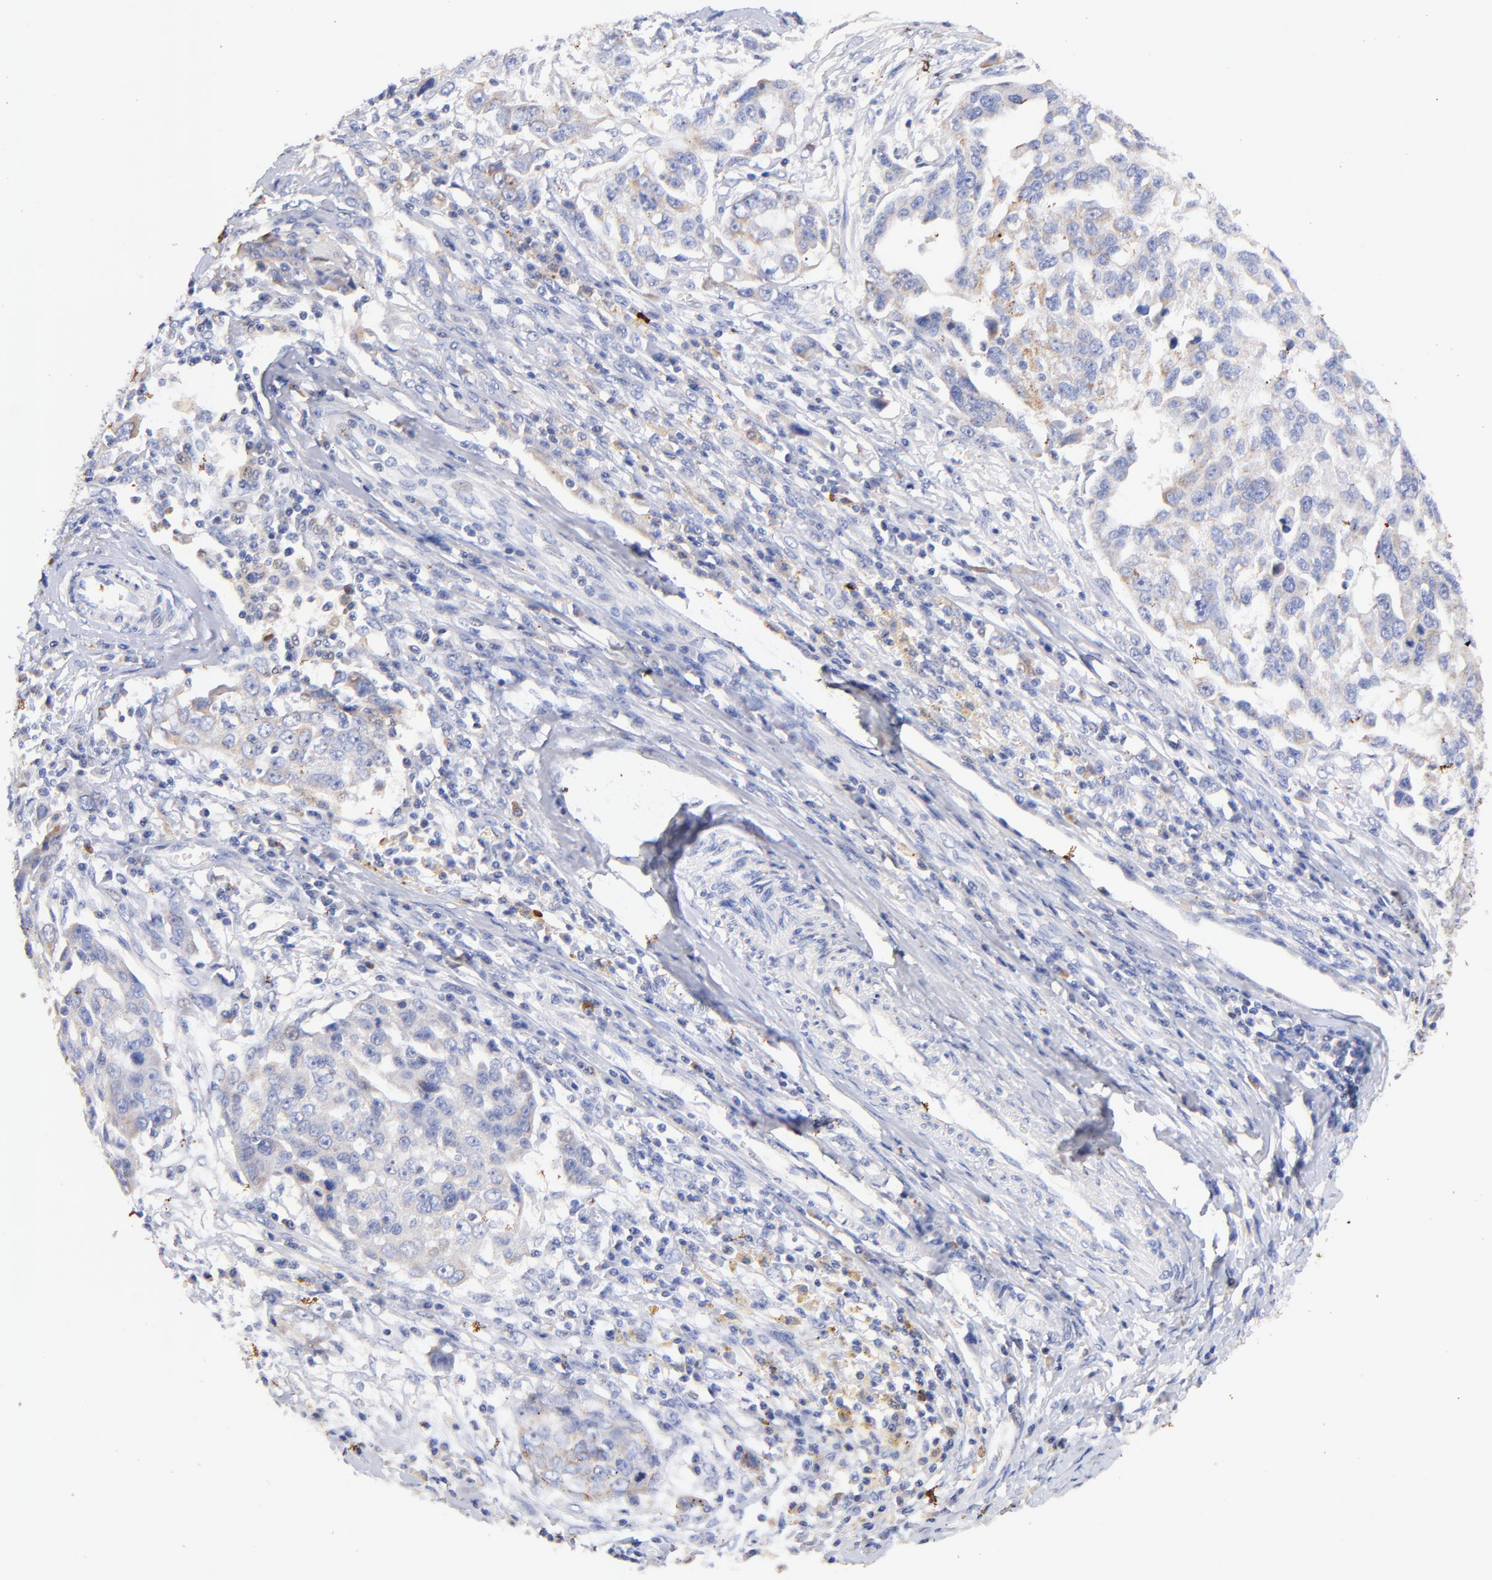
{"staining": {"intensity": "weak", "quantity": "25%-75%", "location": "cytoplasmic/membranous"}, "tissue": "ovarian cancer", "cell_type": "Tumor cells", "image_type": "cancer", "snomed": [{"axis": "morphology", "description": "Carcinoma, endometroid"}, {"axis": "topography", "description": "Ovary"}], "caption": "High-power microscopy captured an IHC micrograph of ovarian cancer, revealing weak cytoplasmic/membranous positivity in about 25%-75% of tumor cells.", "gene": "IGLV7-43", "patient": {"sex": "female", "age": 75}}